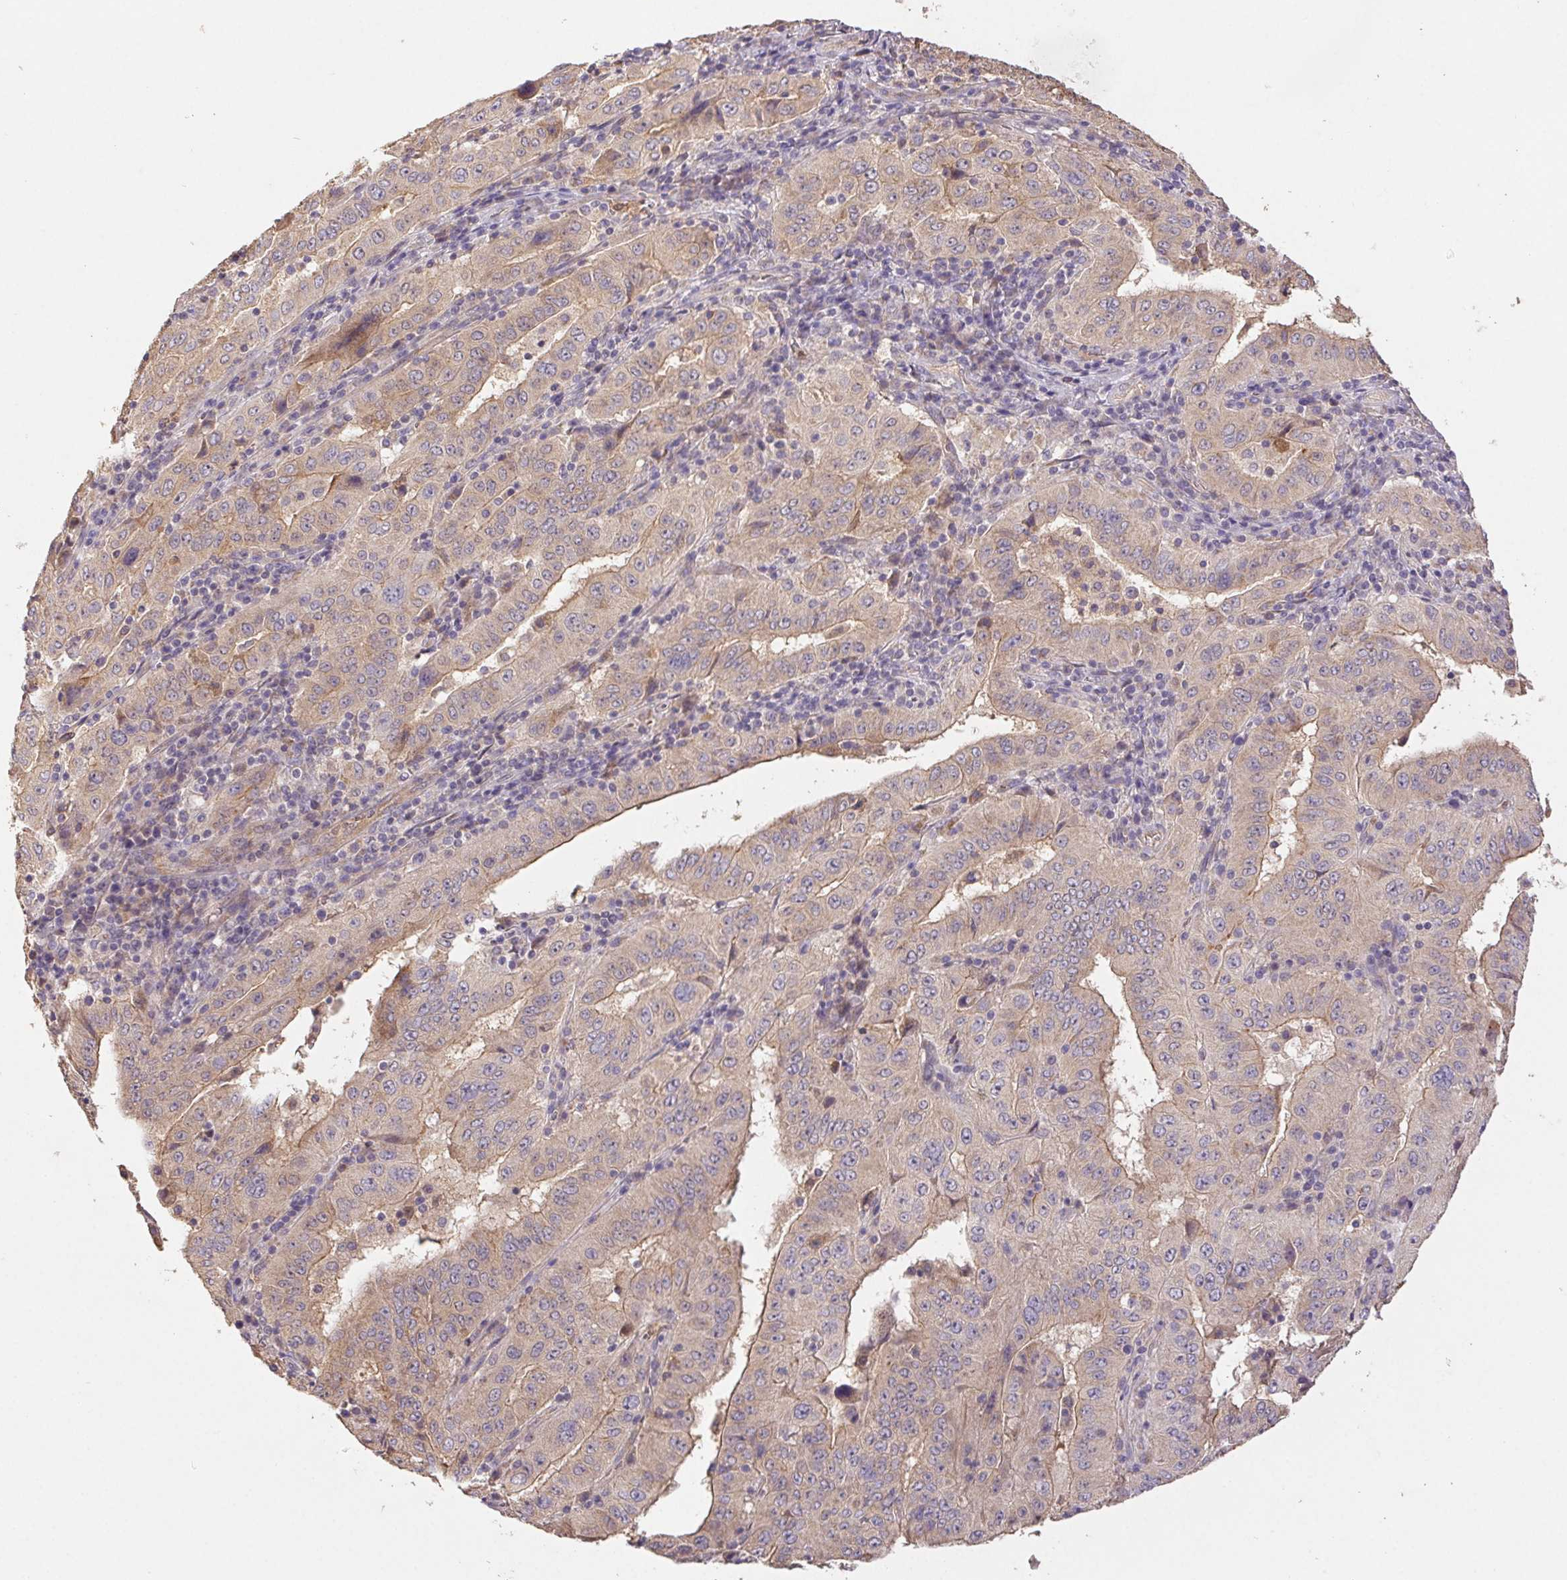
{"staining": {"intensity": "weak", "quantity": ">75%", "location": "cytoplasmic/membranous"}, "tissue": "pancreatic cancer", "cell_type": "Tumor cells", "image_type": "cancer", "snomed": [{"axis": "morphology", "description": "Adenocarcinoma, NOS"}, {"axis": "topography", "description": "Pancreas"}], "caption": "Tumor cells display low levels of weak cytoplasmic/membranous staining in approximately >75% of cells in pancreatic cancer.", "gene": "RAB11A", "patient": {"sex": "male", "age": 63}}